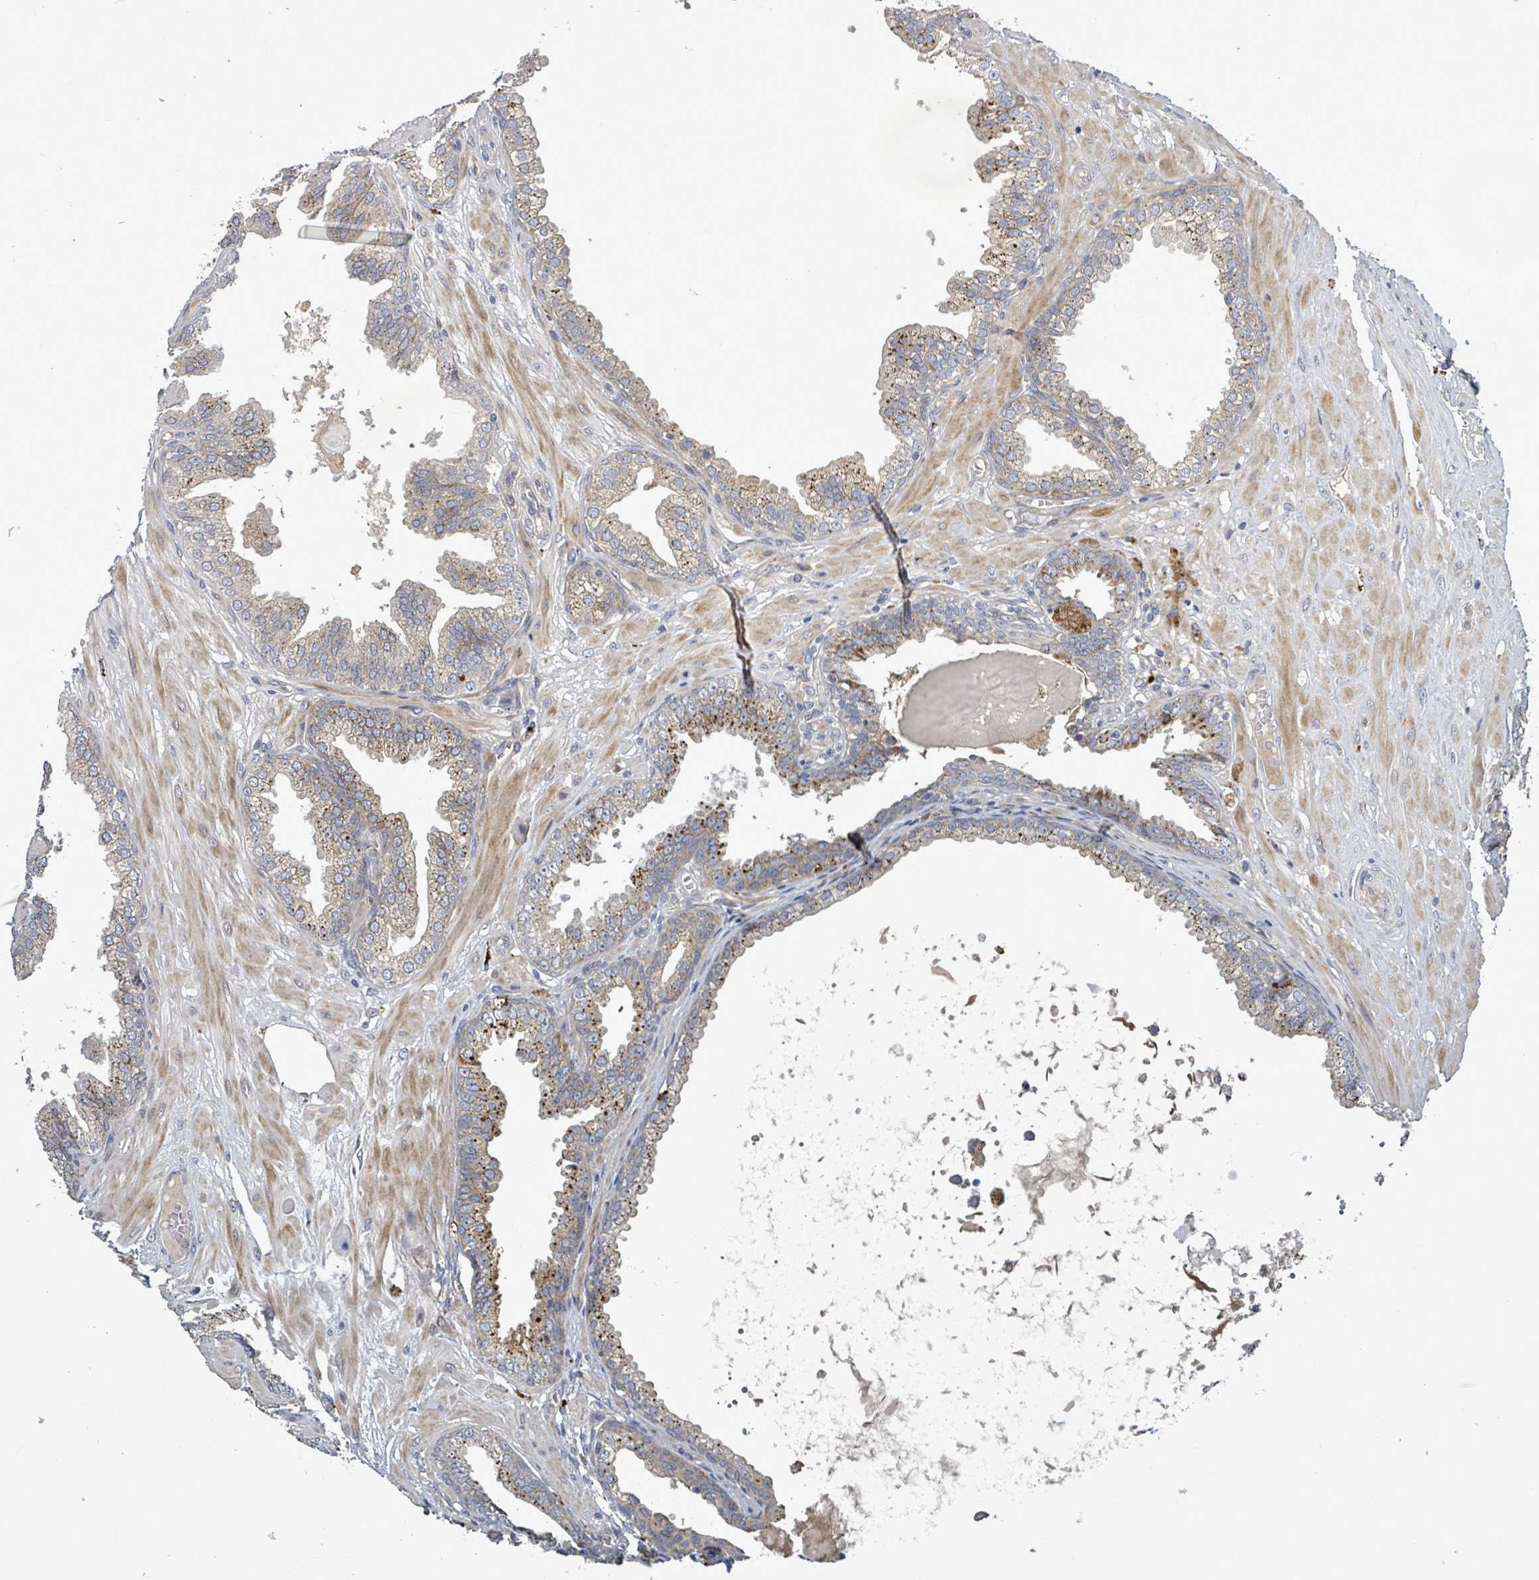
{"staining": {"intensity": "weak", "quantity": "25%-75%", "location": "cytoplasmic/membranous"}, "tissue": "prostate cancer", "cell_type": "Tumor cells", "image_type": "cancer", "snomed": [{"axis": "morphology", "description": "Adenocarcinoma, Low grade"}, {"axis": "topography", "description": "Prostate"}], "caption": "This photomicrograph shows immunohistochemistry staining of prostate low-grade adenocarcinoma, with low weak cytoplasmic/membranous positivity in approximately 25%-75% of tumor cells.", "gene": "DIPK2A", "patient": {"sex": "male", "age": 64}}